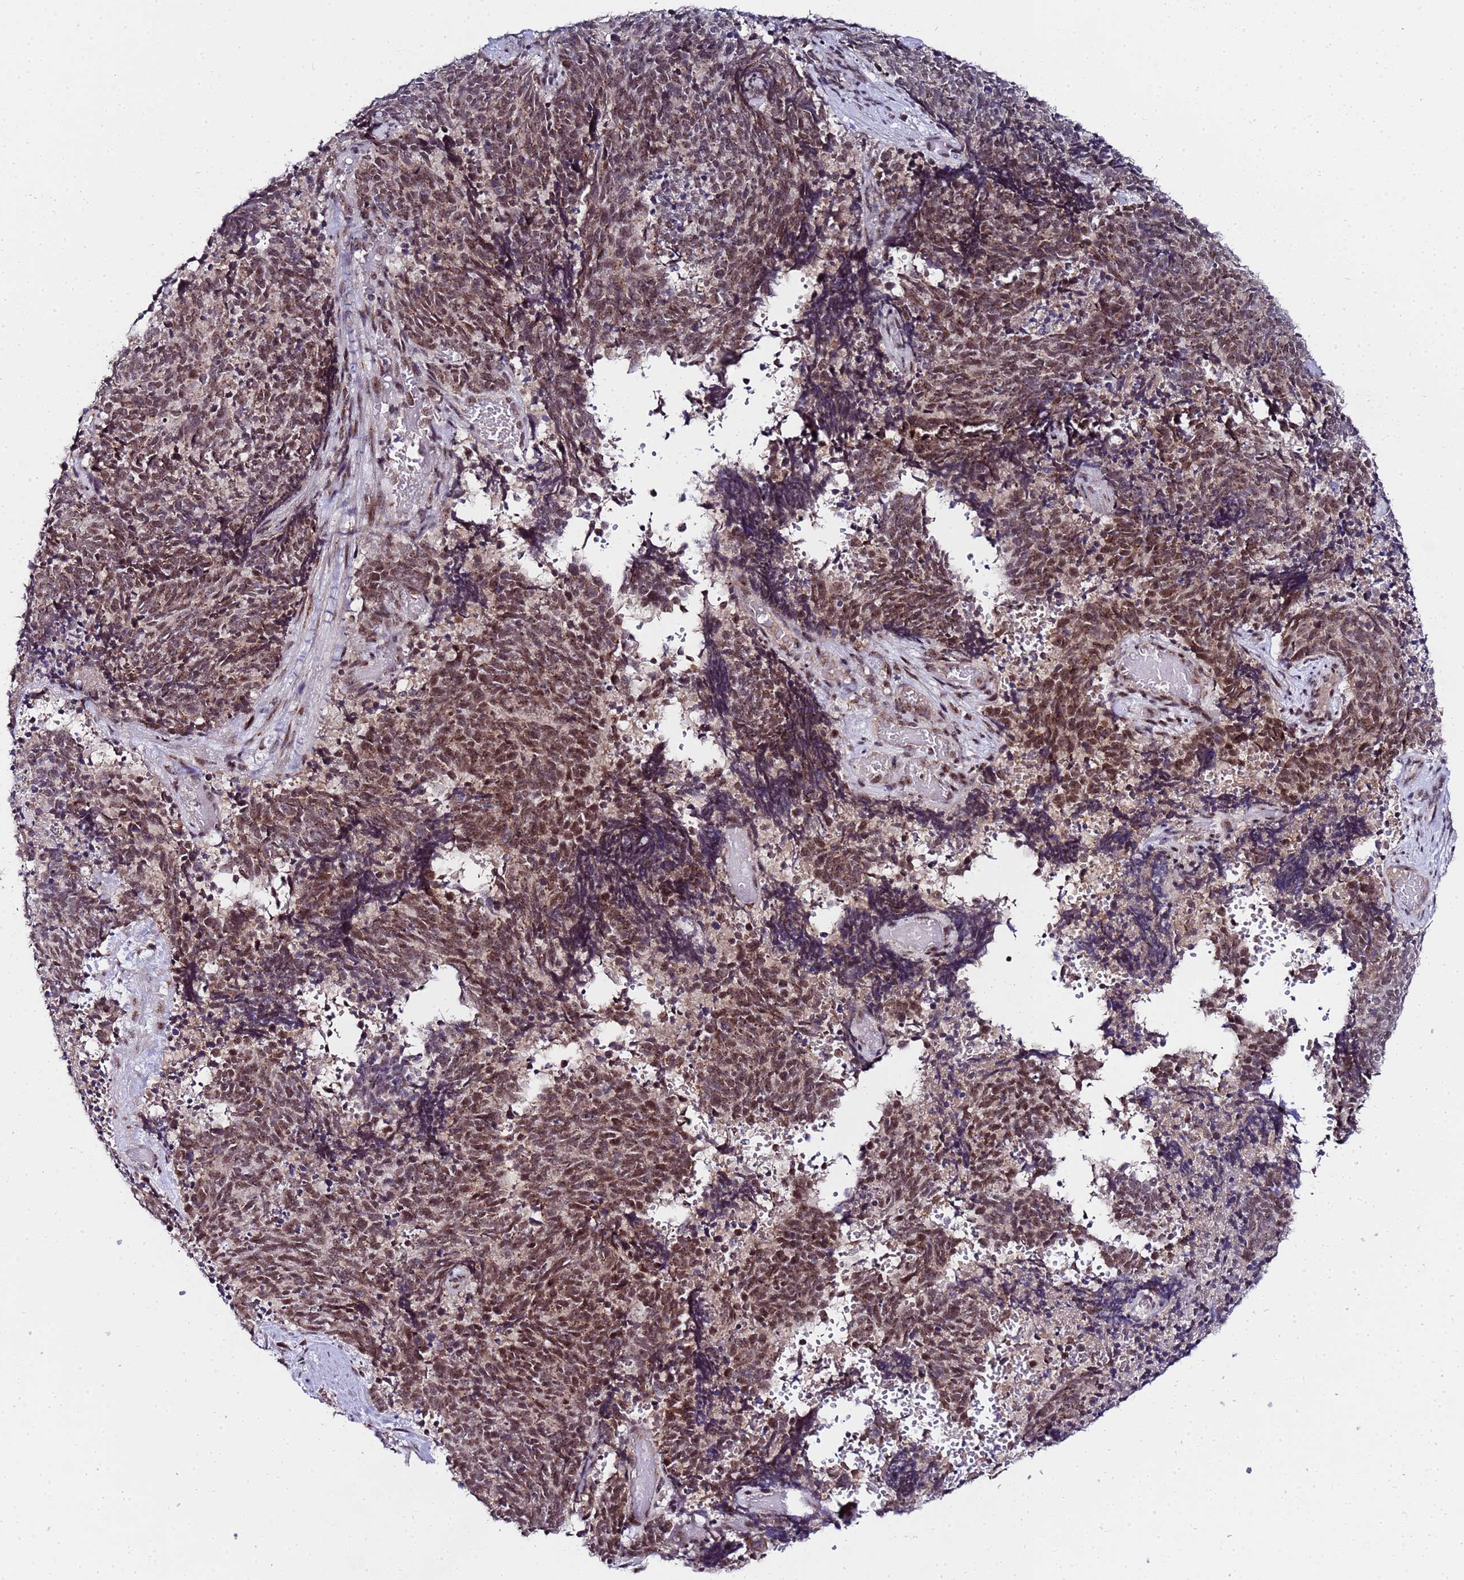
{"staining": {"intensity": "moderate", "quantity": ">75%", "location": "cytoplasmic/membranous,nuclear"}, "tissue": "cervical cancer", "cell_type": "Tumor cells", "image_type": "cancer", "snomed": [{"axis": "morphology", "description": "Squamous cell carcinoma, NOS"}, {"axis": "topography", "description": "Cervix"}], "caption": "Cervical squamous cell carcinoma stained with DAB immunohistochemistry (IHC) demonstrates medium levels of moderate cytoplasmic/membranous and nuclear positivity in about >75% of tumor cells. The staining is performed using DAB (3,3'-diaminobenzidine) brown chromogen to label protein expression. The nuclei are counter-stained blue using hematoxylin.", "gene": "C19orf47", "patient": {"sex": "female", "age": 29}}